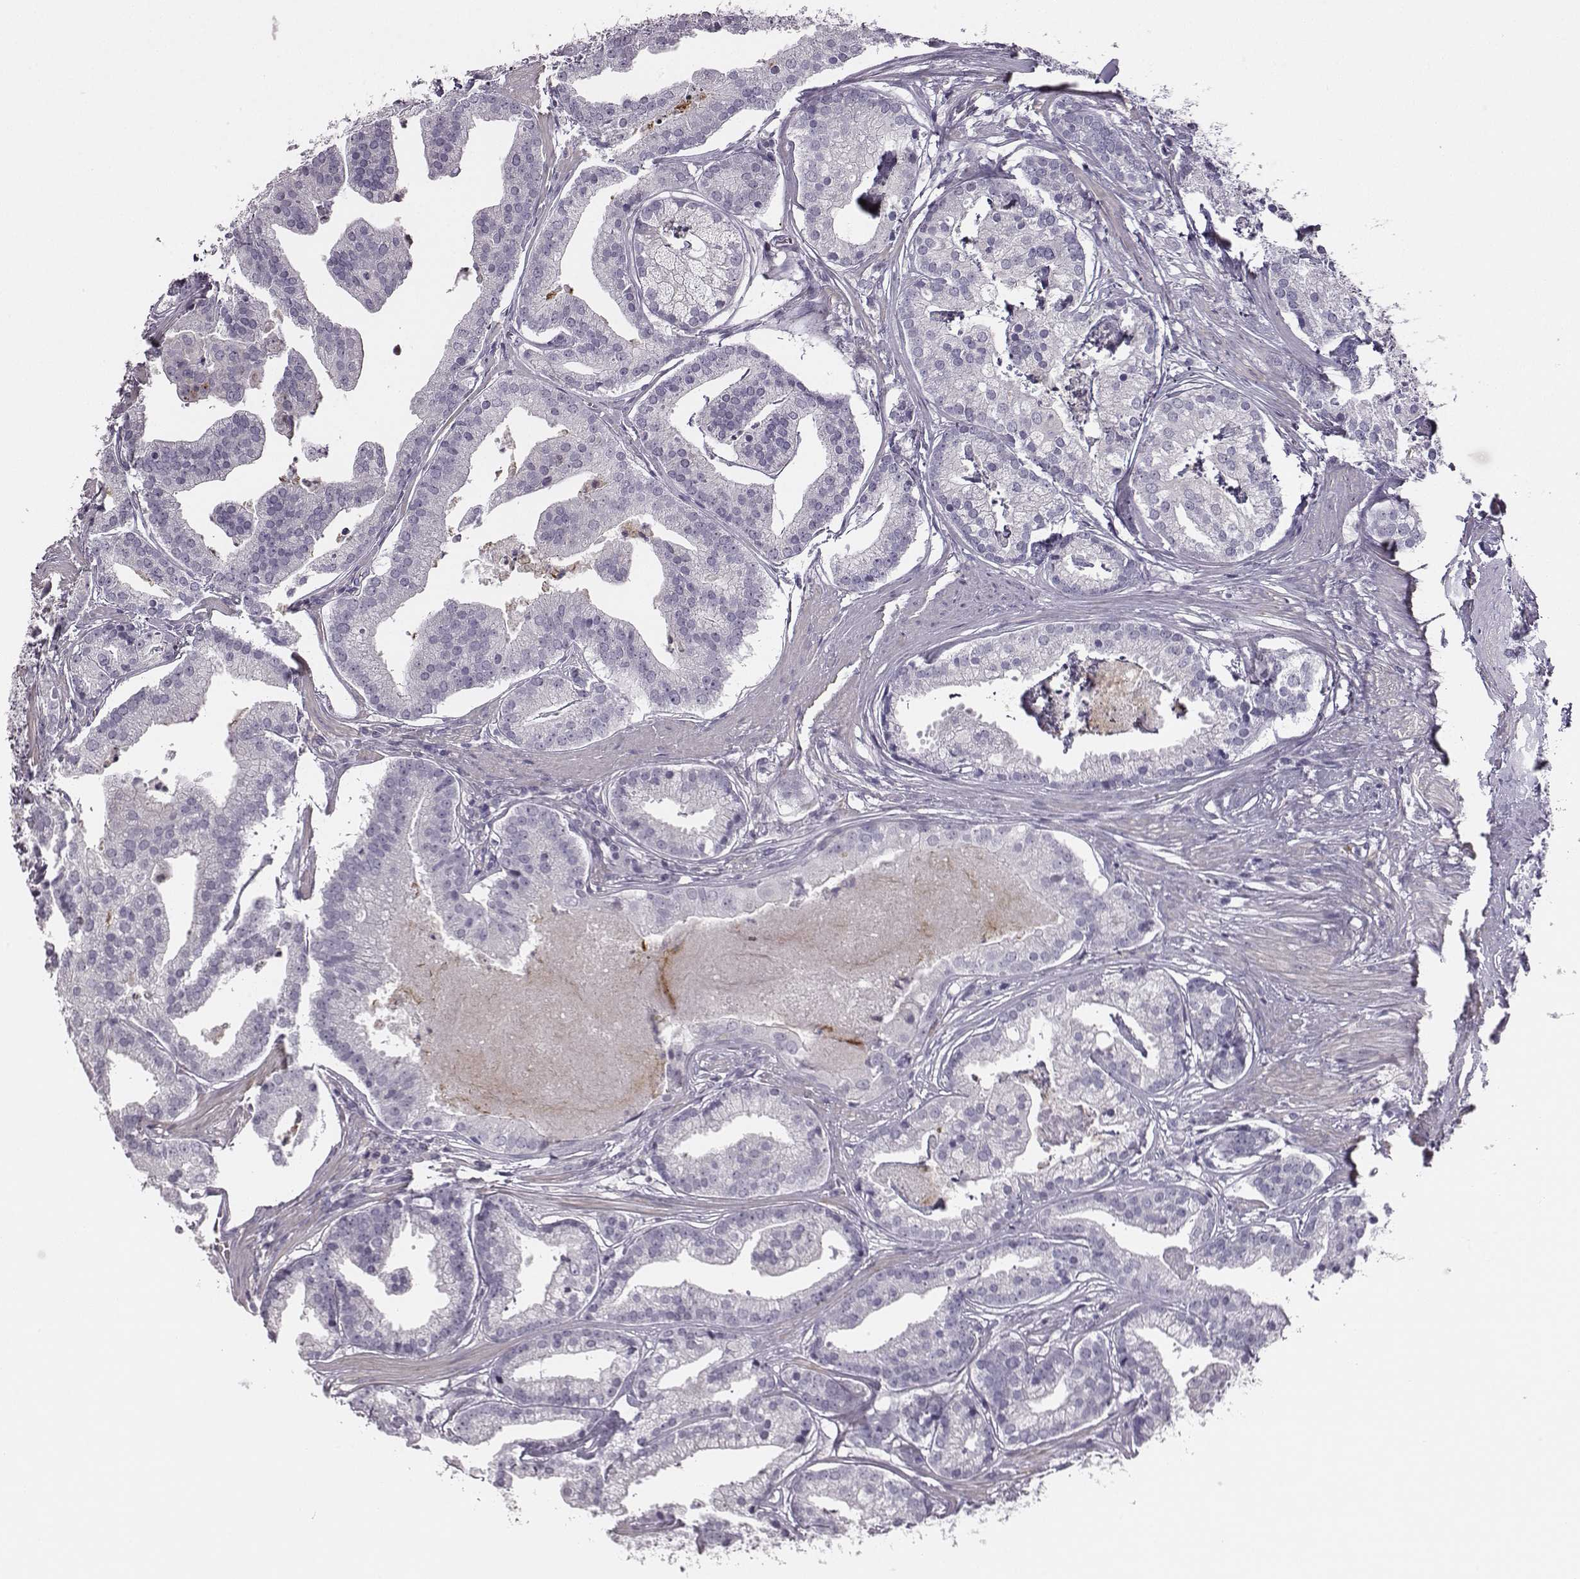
{"staining": {"intensity": "negative", "quantity": "none", "location": "none"}, "tissue": "prostate cancer", "cell_type": "Tumor cells", "image_type": "cancer", "snomed": [{"axis": "morphology", "description": "Adenocarcinoma, NOS"}, {"axis": "topography", "description": "Prostate and seminal vesicle, NOS"}, {"axis": "topography", "description": "Prostate"}], "caption": "Human prostate adenocarcinoma stained for a protein using immunohistochemistry (IHC) exhibits no staining in tumor cells.", "gene": "ADAM7", "patient": {"sex": "male", "age": 44}}